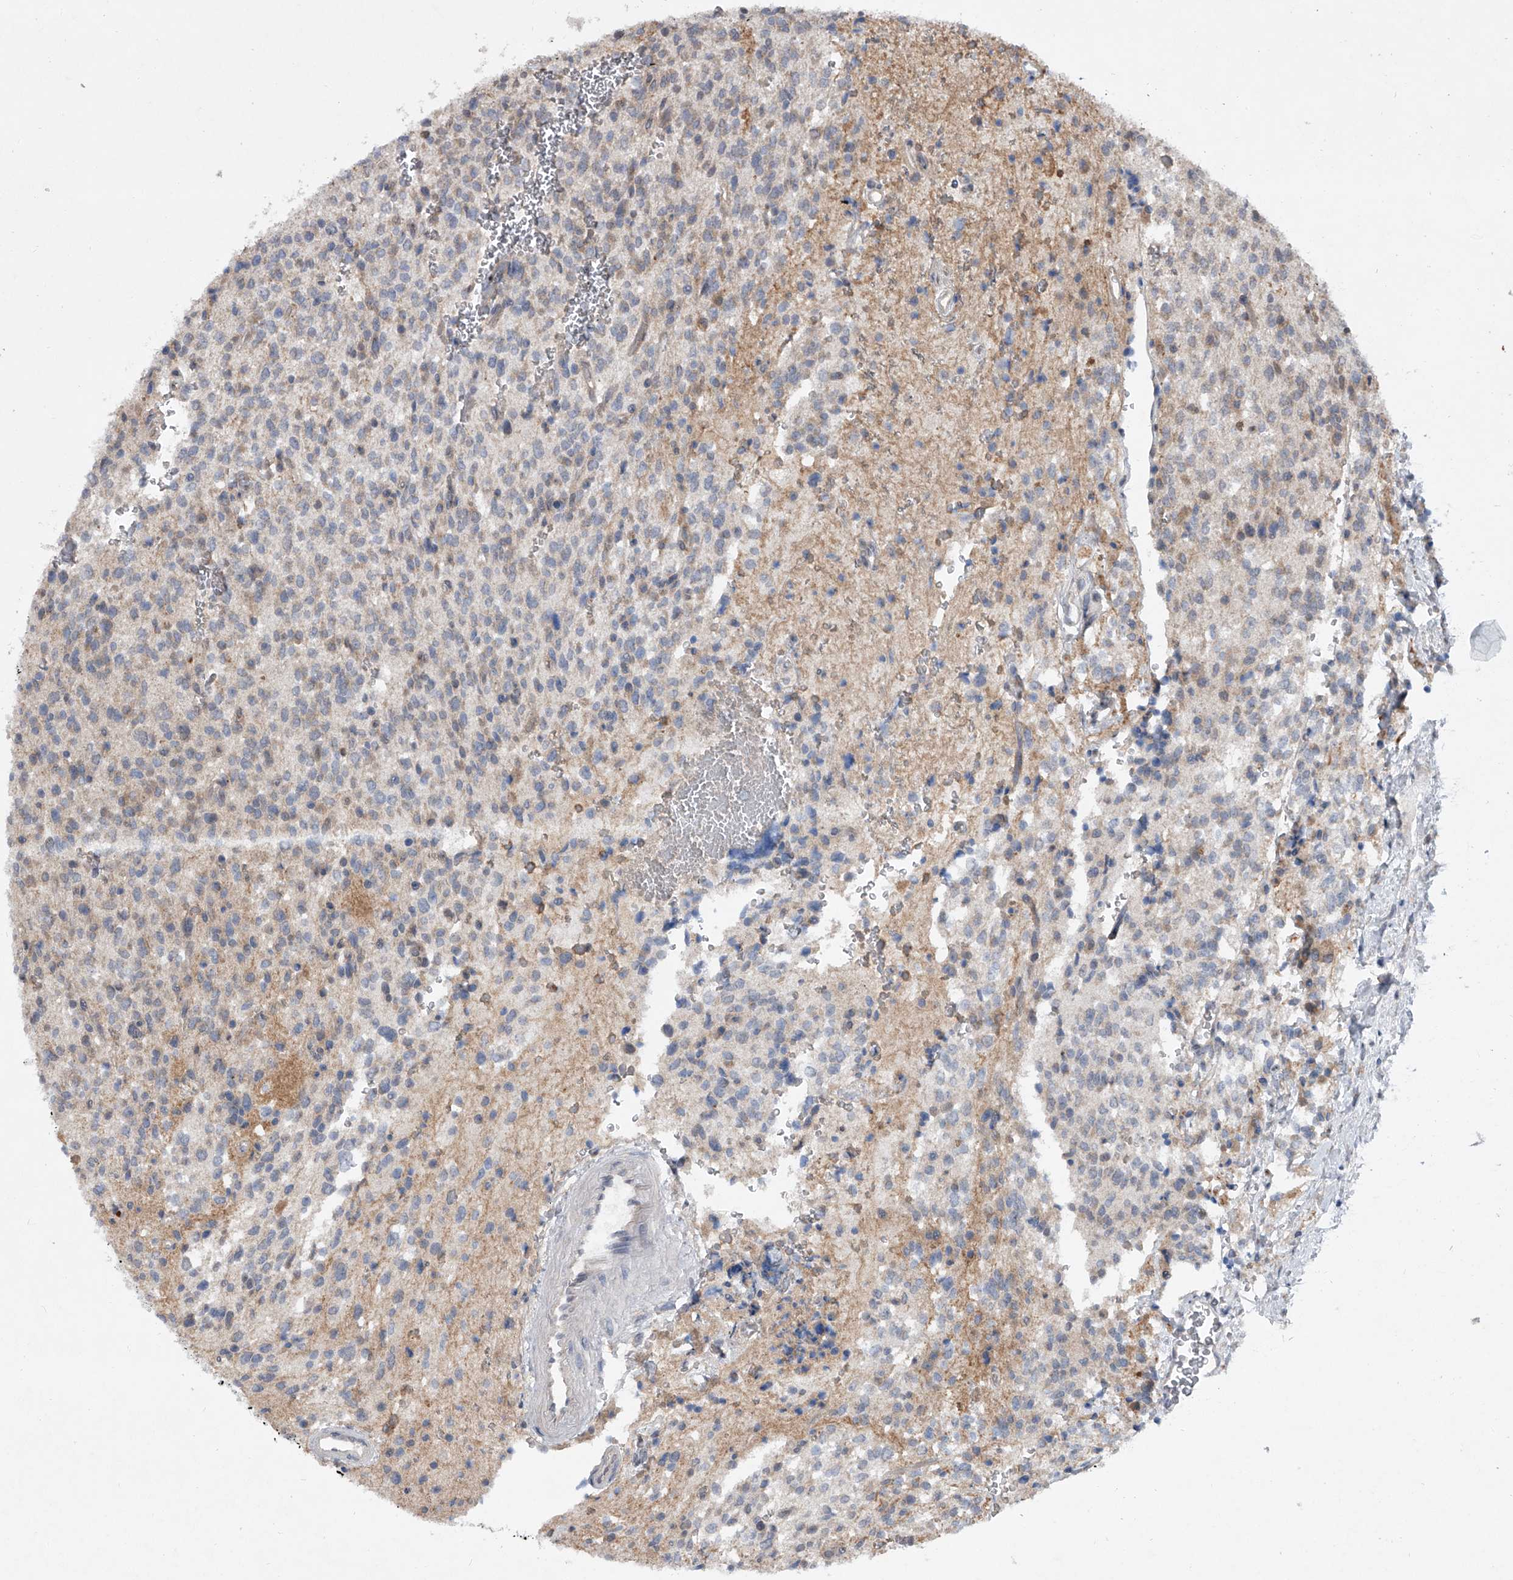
{"staining": {"intensity": "weak", "quantity": "<25%", "location": "cytoplasmic/membranous"}, "tissue": "glioma", "cell_type": "Tumor cells", "image_type": "cancer", "snomed": [{"axis": "morphology", "description": "Glioma, malignant, High grade"}, {"axis": "topography", "description": "Brain"}], "caption": "Immunohistochemistry of glioma demonstrates no expression in tumor cells. The staining is performed using DAB (3,3'-diaminobenzidine) brown chromogen with nuclei counter-stained in using hematoxylin.", "gene": "GEMIN8", "patient": {"sex": "male", "age": 34}}